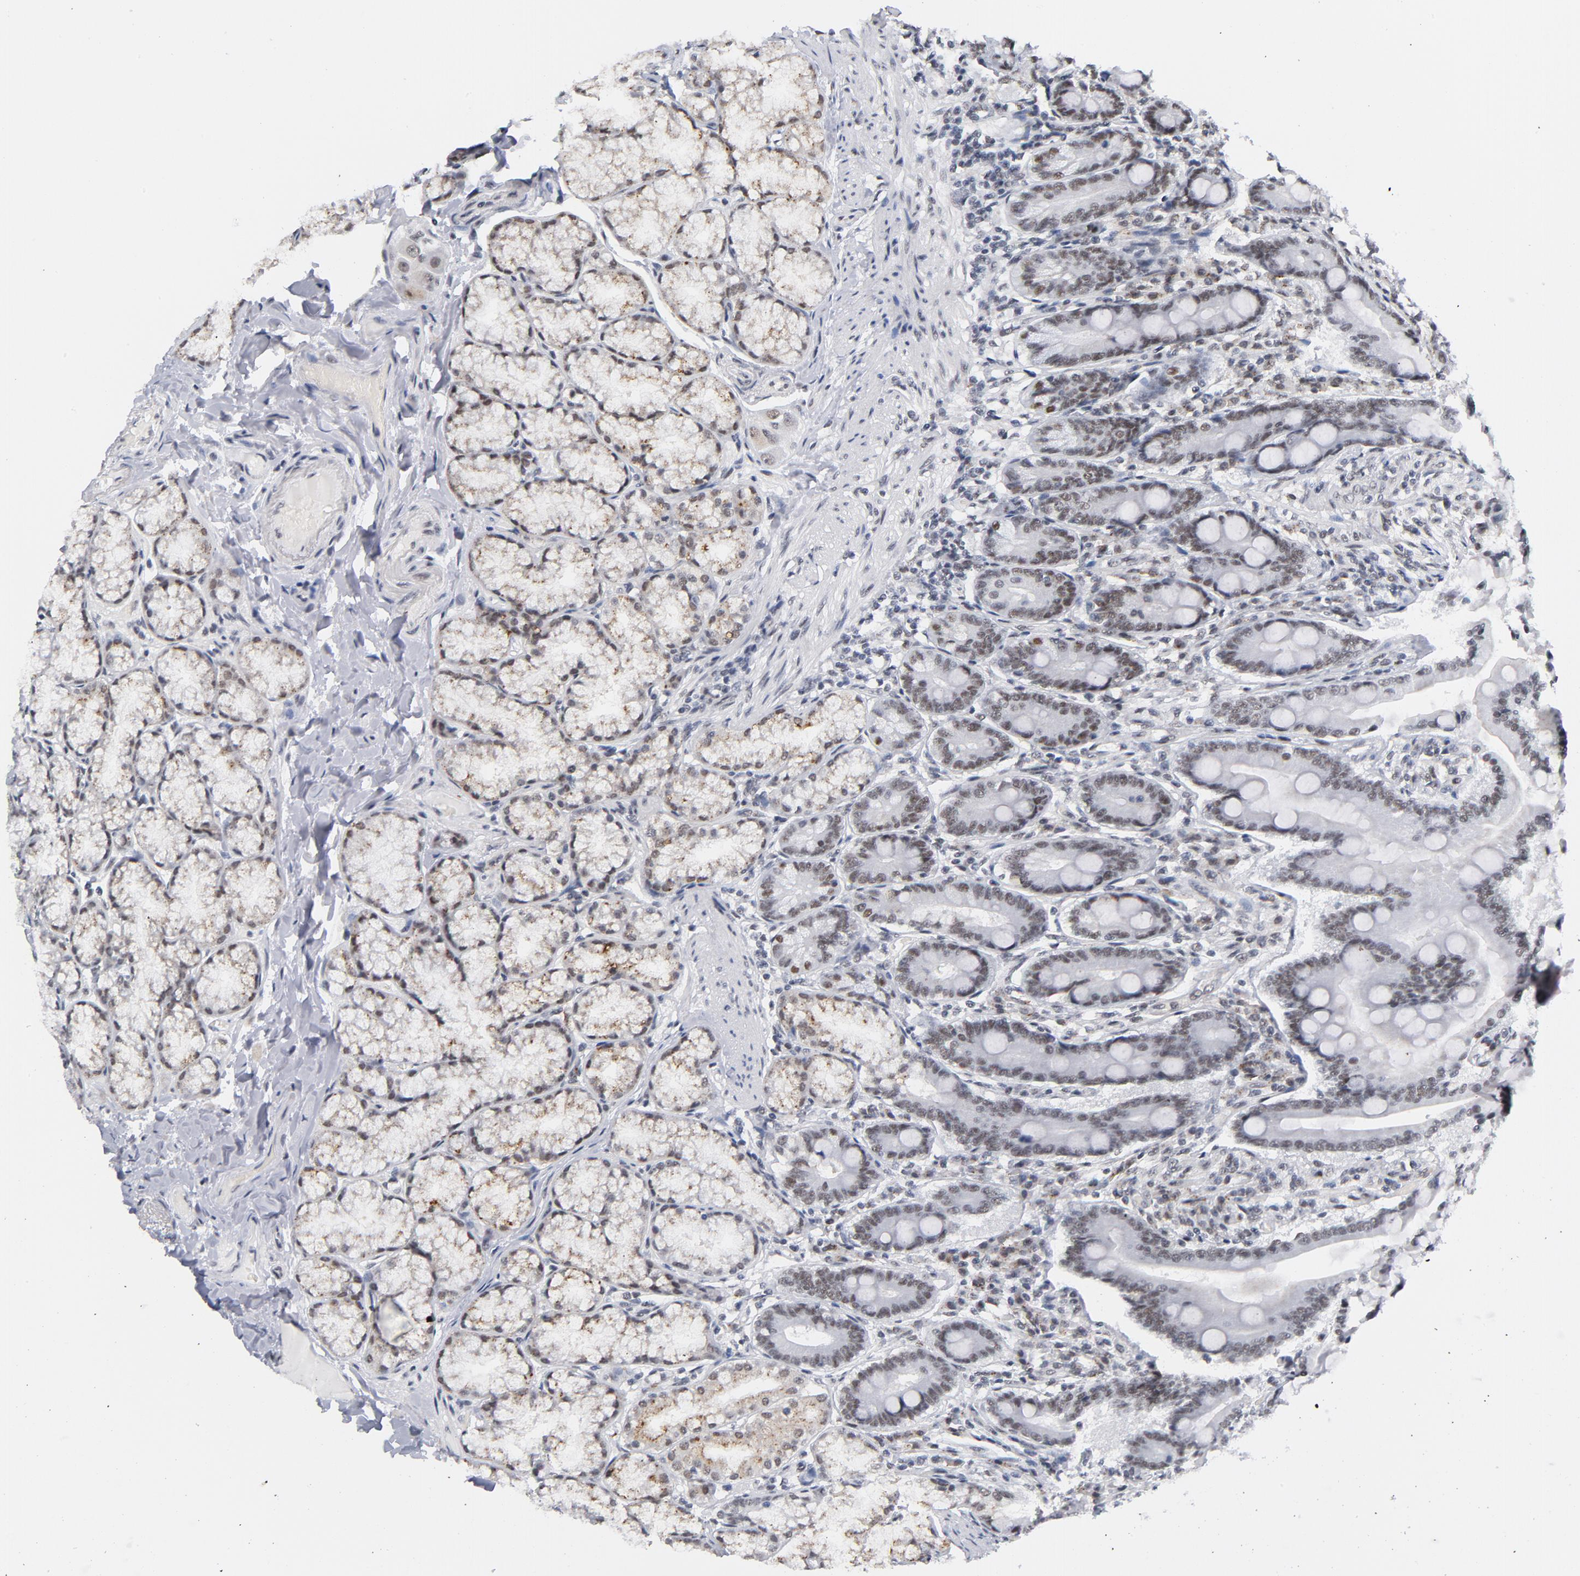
{"staining": {"intensity": "strong", "quantity": ">75%", "location": "nuclear"}, "tissue": "duodenum", "cell_type": "Glandular cells", "image_type": "normal", "snomed": [{"axis": "morphology", "description": "Normal tissue, NOS"}, {"axis": "topography", "description": "Duodenum"}], "caption": "The histopathology image demonstrates immunohistochemical staining of normal duodenum. There is strong nuclear positivity is seen in approximately >75% of glandular cells.", "gene": "BAP1", "patient": {"sex": "female", "age": 64}}